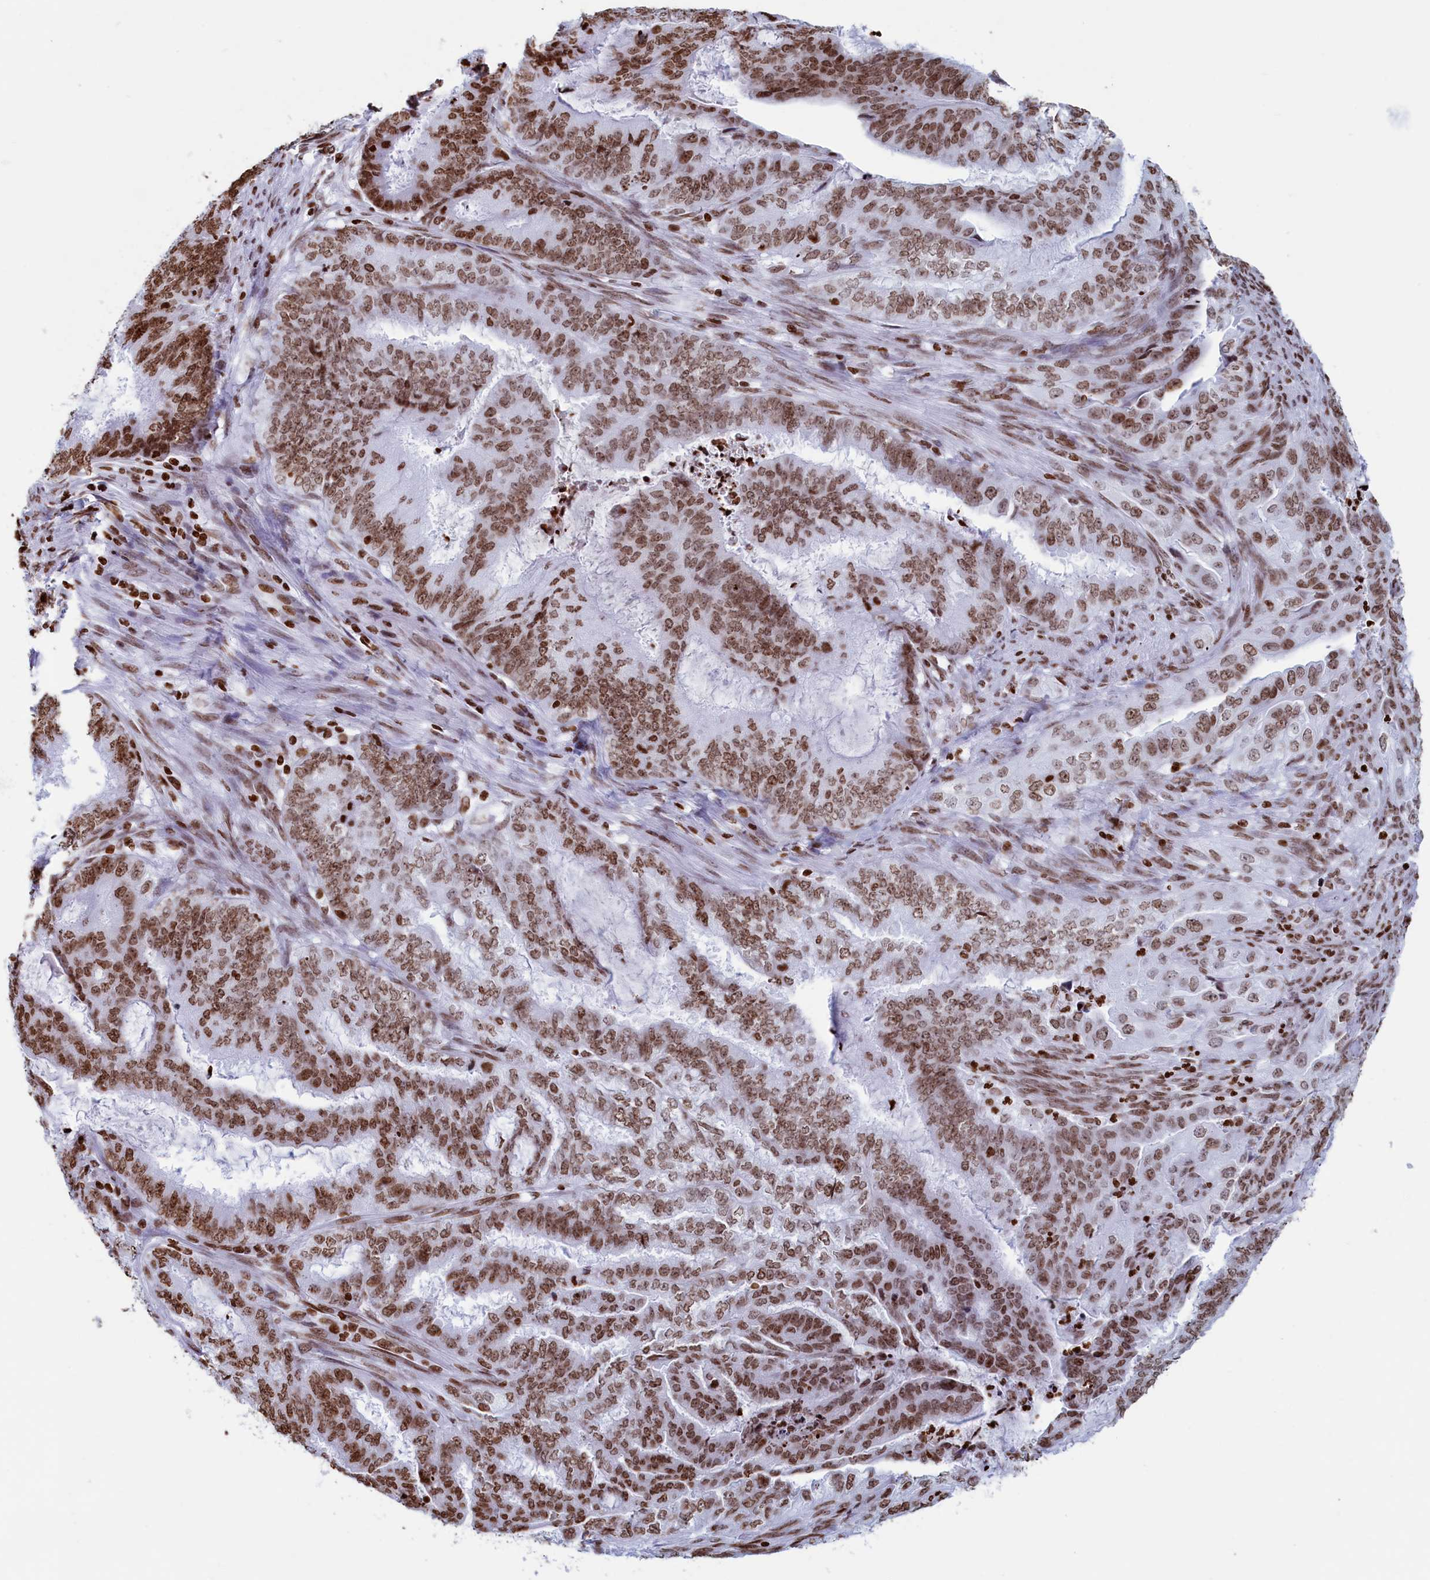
{"staining": {"intensity": "moderate", "quantity": ">75%", "location": "nuclear"}, "tissue": "endometrial cancer", "cell_type": "Tumor cells", "image_type": "cancer", "snomed": [{"axis": "morphology", "description": "Adenocarcinoma, NOS"}, {"axis": "topography", "description": "Endometrium"}], "caption": "This is a histology image of immunohistochemistry staining of adenocarcinoma (endometrial), which shows moderate staining in the nuclear of tumor cells.", "gene": "APOBEC3A", "patient": {"sex": "female", "age": 51}}